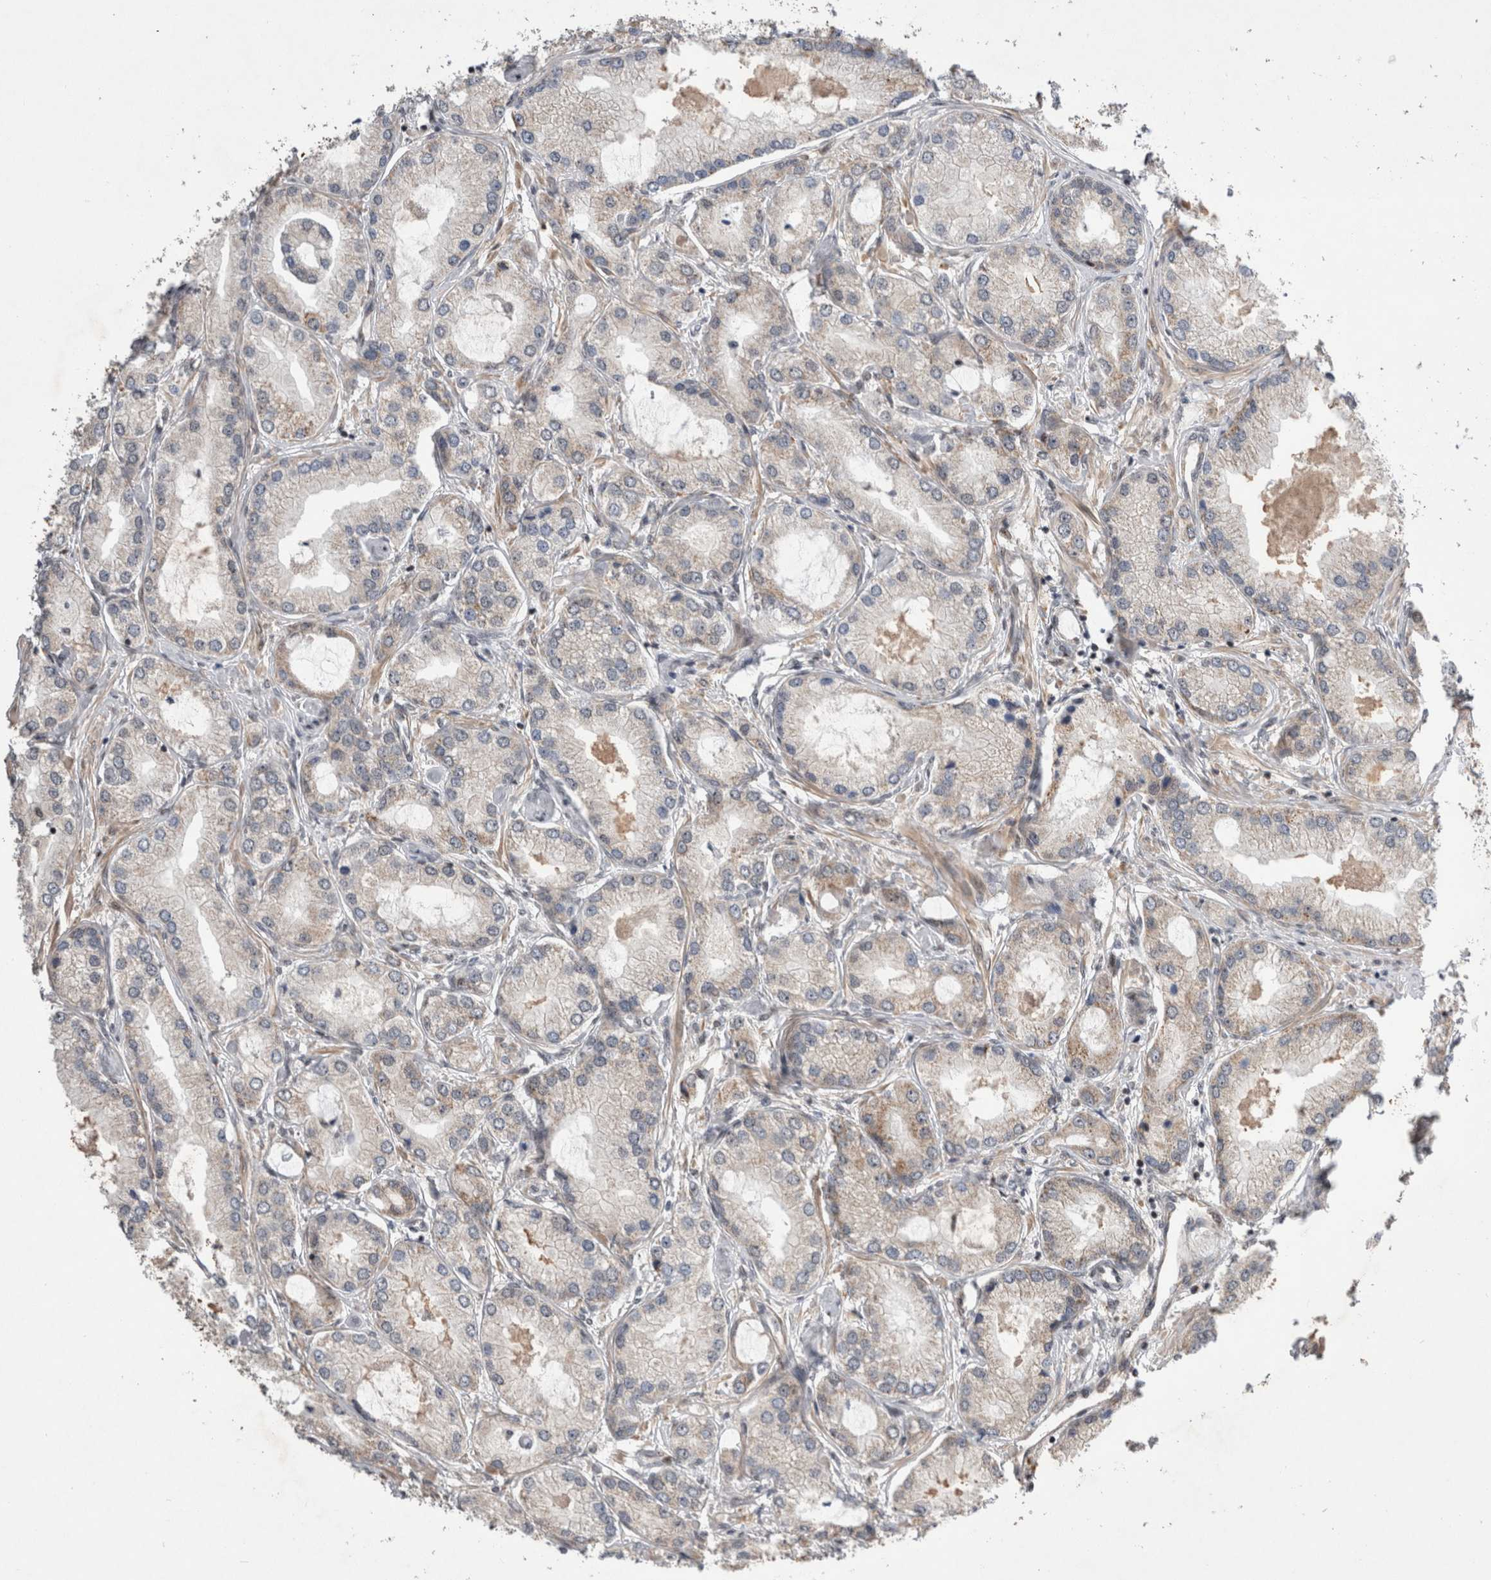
{"staining": {"intensity": "weak", "quantity": "<25%", "location": "cytoplasmic/membranous"}, "tissue": "prostate cancer", "cell_type": "Tumor cells", "image_type": "cancer", "snomed": [{"axis": "morphology", "description": "Adenocarcinoma, Low grade"}, {"axis": "topography", "description": "Prostate"}], "caption": "Immunohistochemical staining of human prostate cancer (adenocarcinoma (low-grade)) demonstrates no significant positivity in tumor cells.", "gene": "MRPL37", "patient": {"sex": "male", "age": 62}}